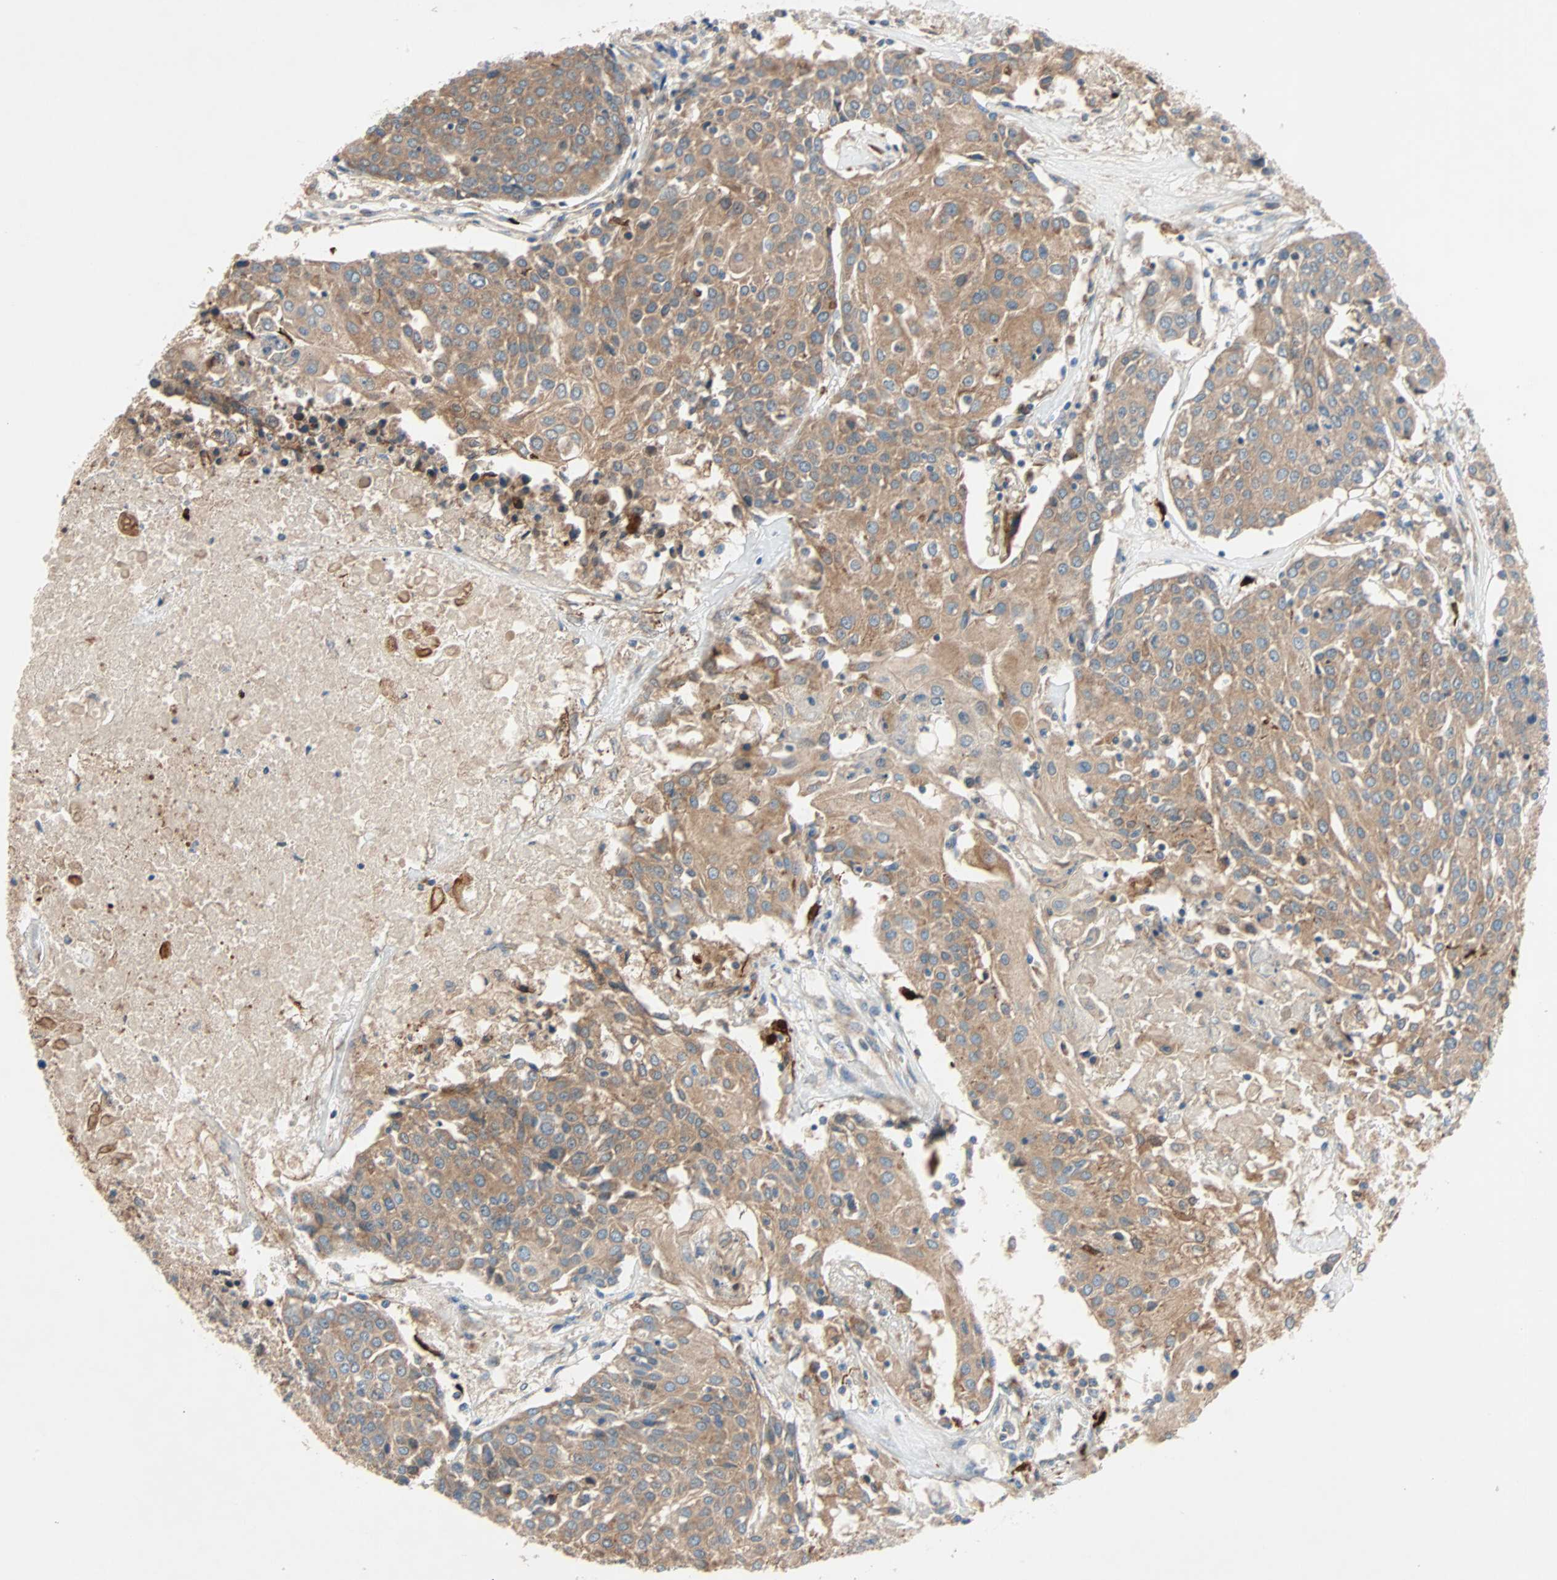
{"staining": {"intensity": "moderate", "quantity": ">75%", "location": "cytoplasmic/membranous"}, "tissue": "urothelial cancer", "cell_type": "Tumor cells", "image_type": "cancer", "snomed": [{"axis": "morphology", "description": "Urothelial carcinoma, High grade"}, {"axis": "topography", "description": "Urinary bladder"}], "caption": "Urothelial cancer stained with a protein marker shows moderate staining in tumor cells.", "gene": "XYLT1", "patient": {"sex": "female", "age": 85}}